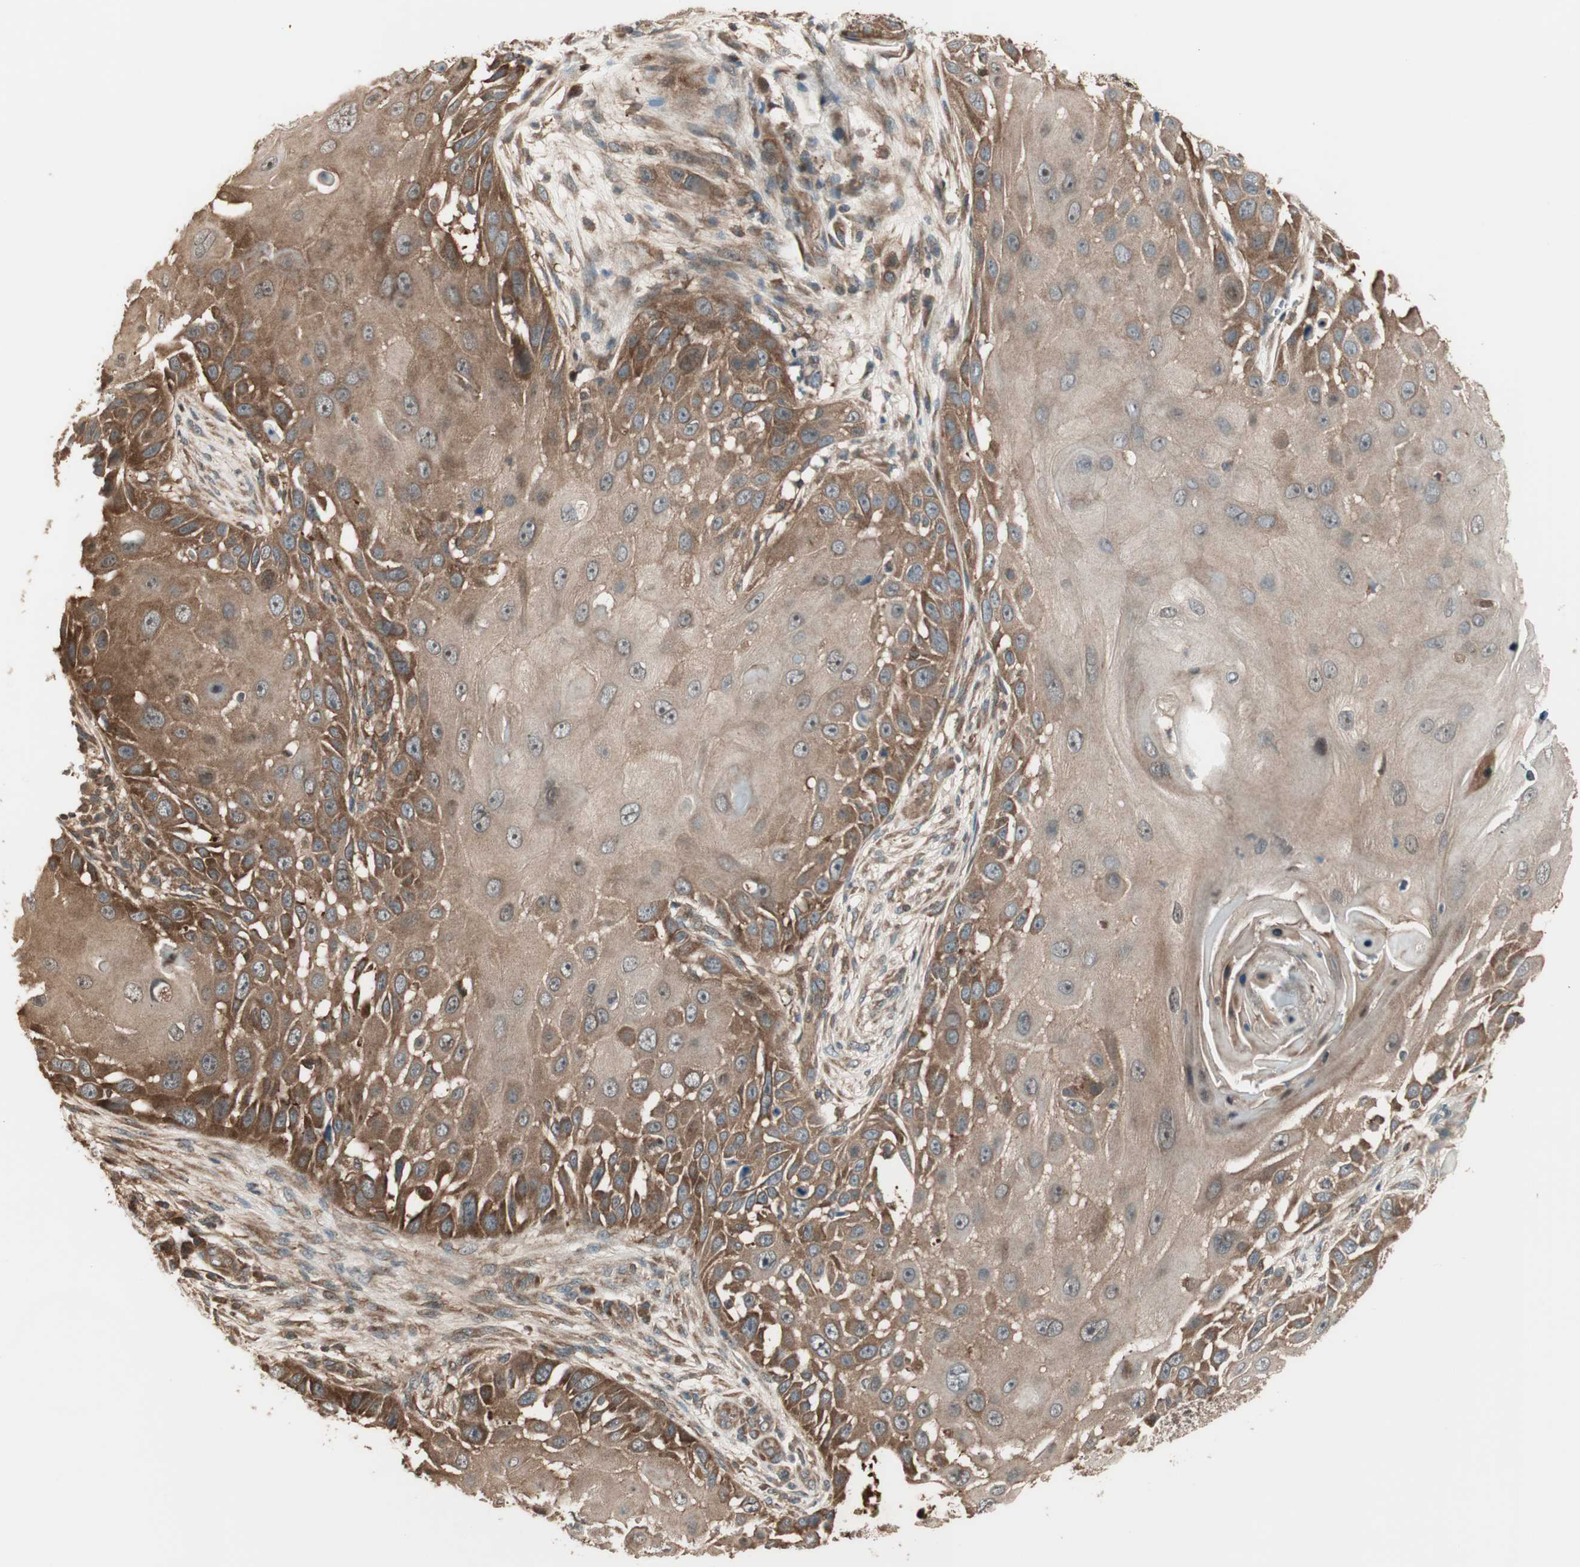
{"staining": {"intensity": "strong", "quantity": ">75%", "location": "cytoplasmic/membranous"}, "tissue": "skin cancer", "cell_type": "Tumor cells", "image_type": "cancer", "snomed": [{"axis": "morphology", "description": "Squamous cell carcinoma, NOS"}, {"axis": "topography", "description": "Skin"}], "caption": "The immunohistochemical stain labels strong cytoplasmic/membranous staining in tumor cells of squamous cell carcinoma (skin) tissue.", "gene": "CNOT4", "patient": {"sex": "female", "age": 44}}